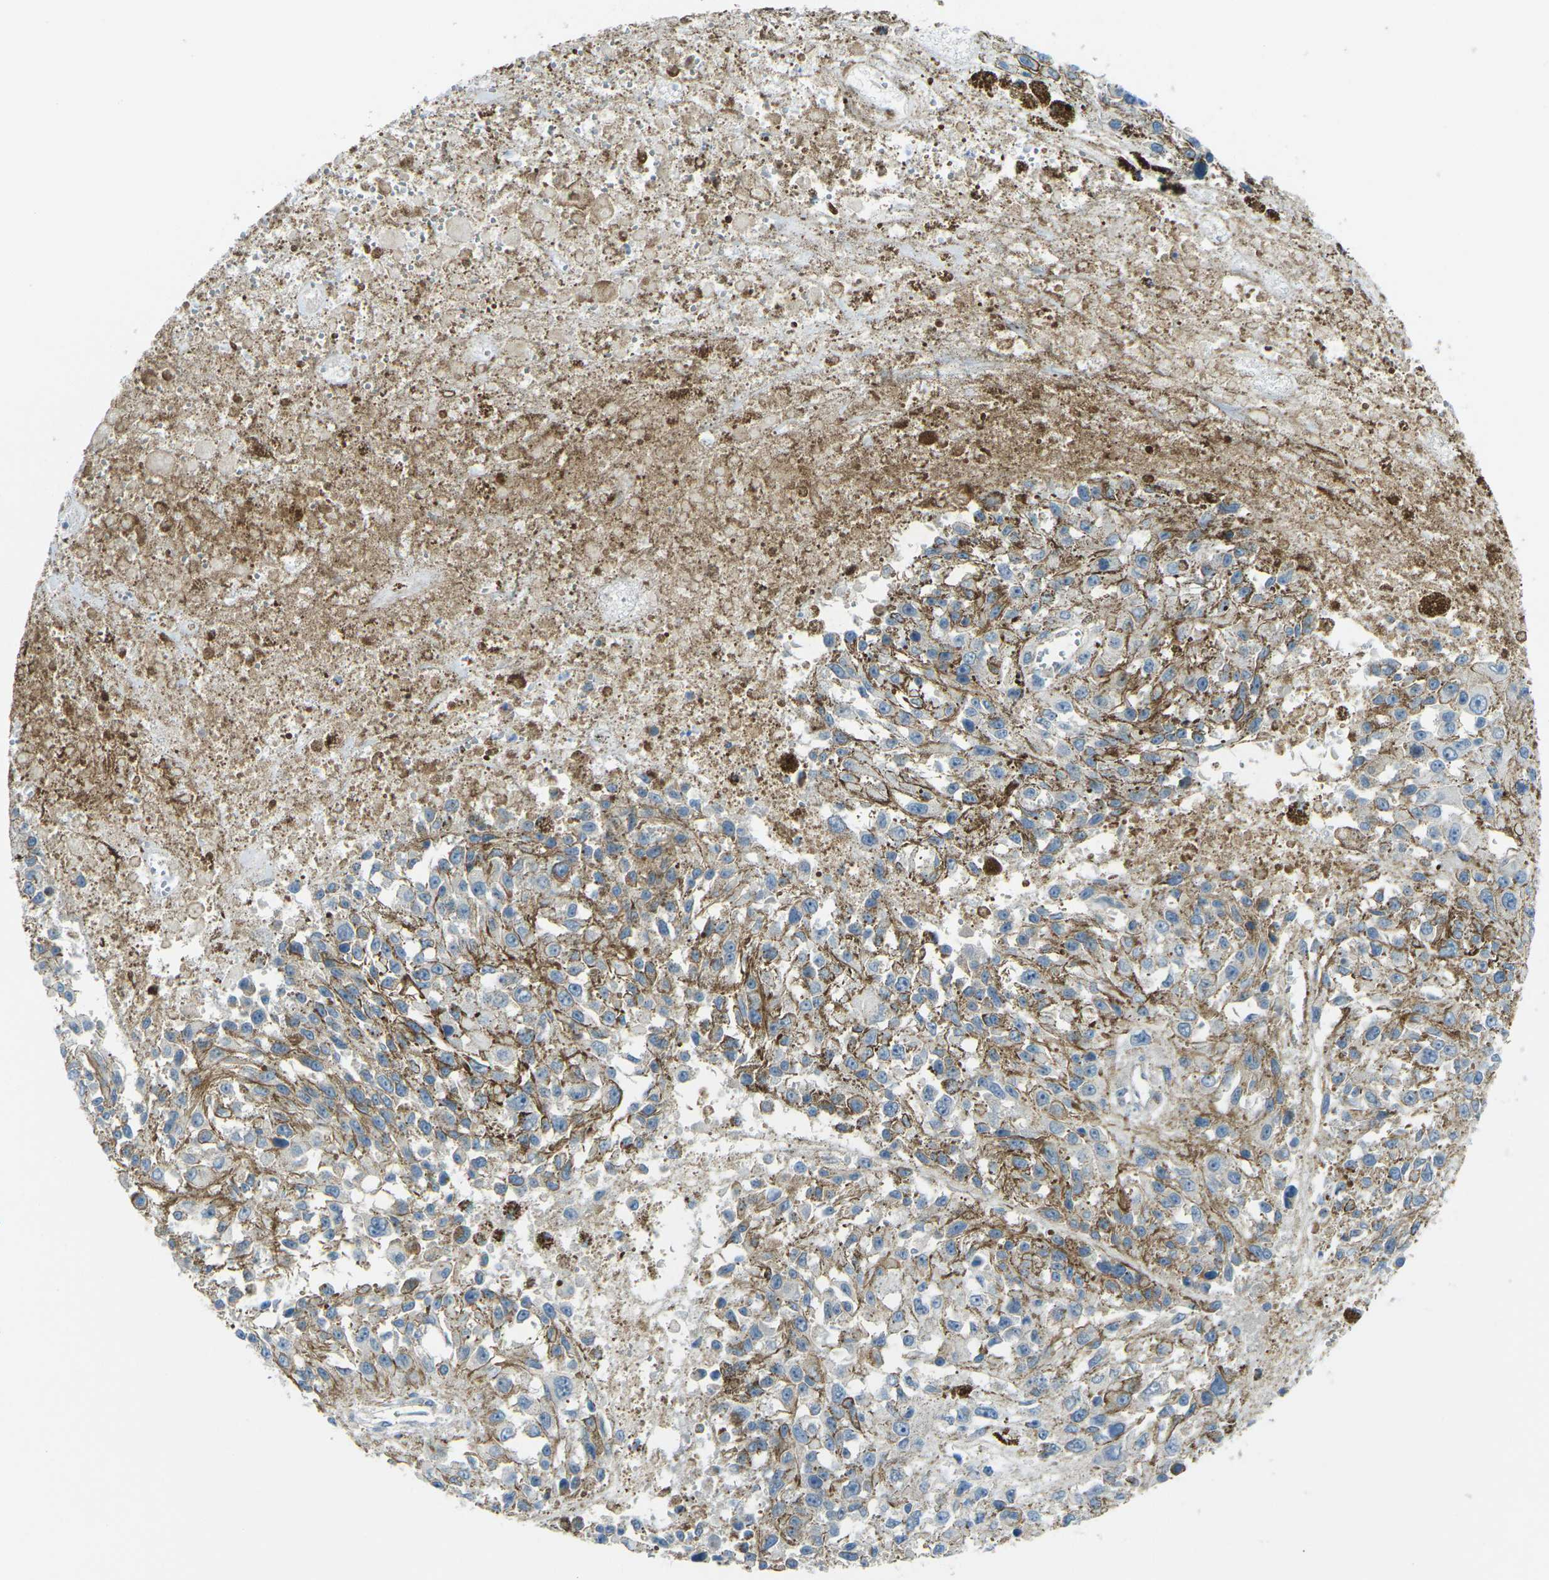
{"staining": {"intensity": "moderate", "quantity": "<25%", "location": "cytoplasmic/membranous"}, "tissue": "melanoma", "cell_type": "Tumor cells", "image_type": "cancer", "snomed": [{"axis": "morphology", "description": "Malignant melanoma, Metastatic site"}, {"axis": "topography", "description": "Lymph node"}], "caption": "This photomicrograph shows IHC staining of human malignant melanoma (metastatic site), with low moderate cytoplasmic/membranous positivity in about <25% of tumor cells.", "gene": "RHBDD1", "patient": {"sex": "male", "age": 59}}